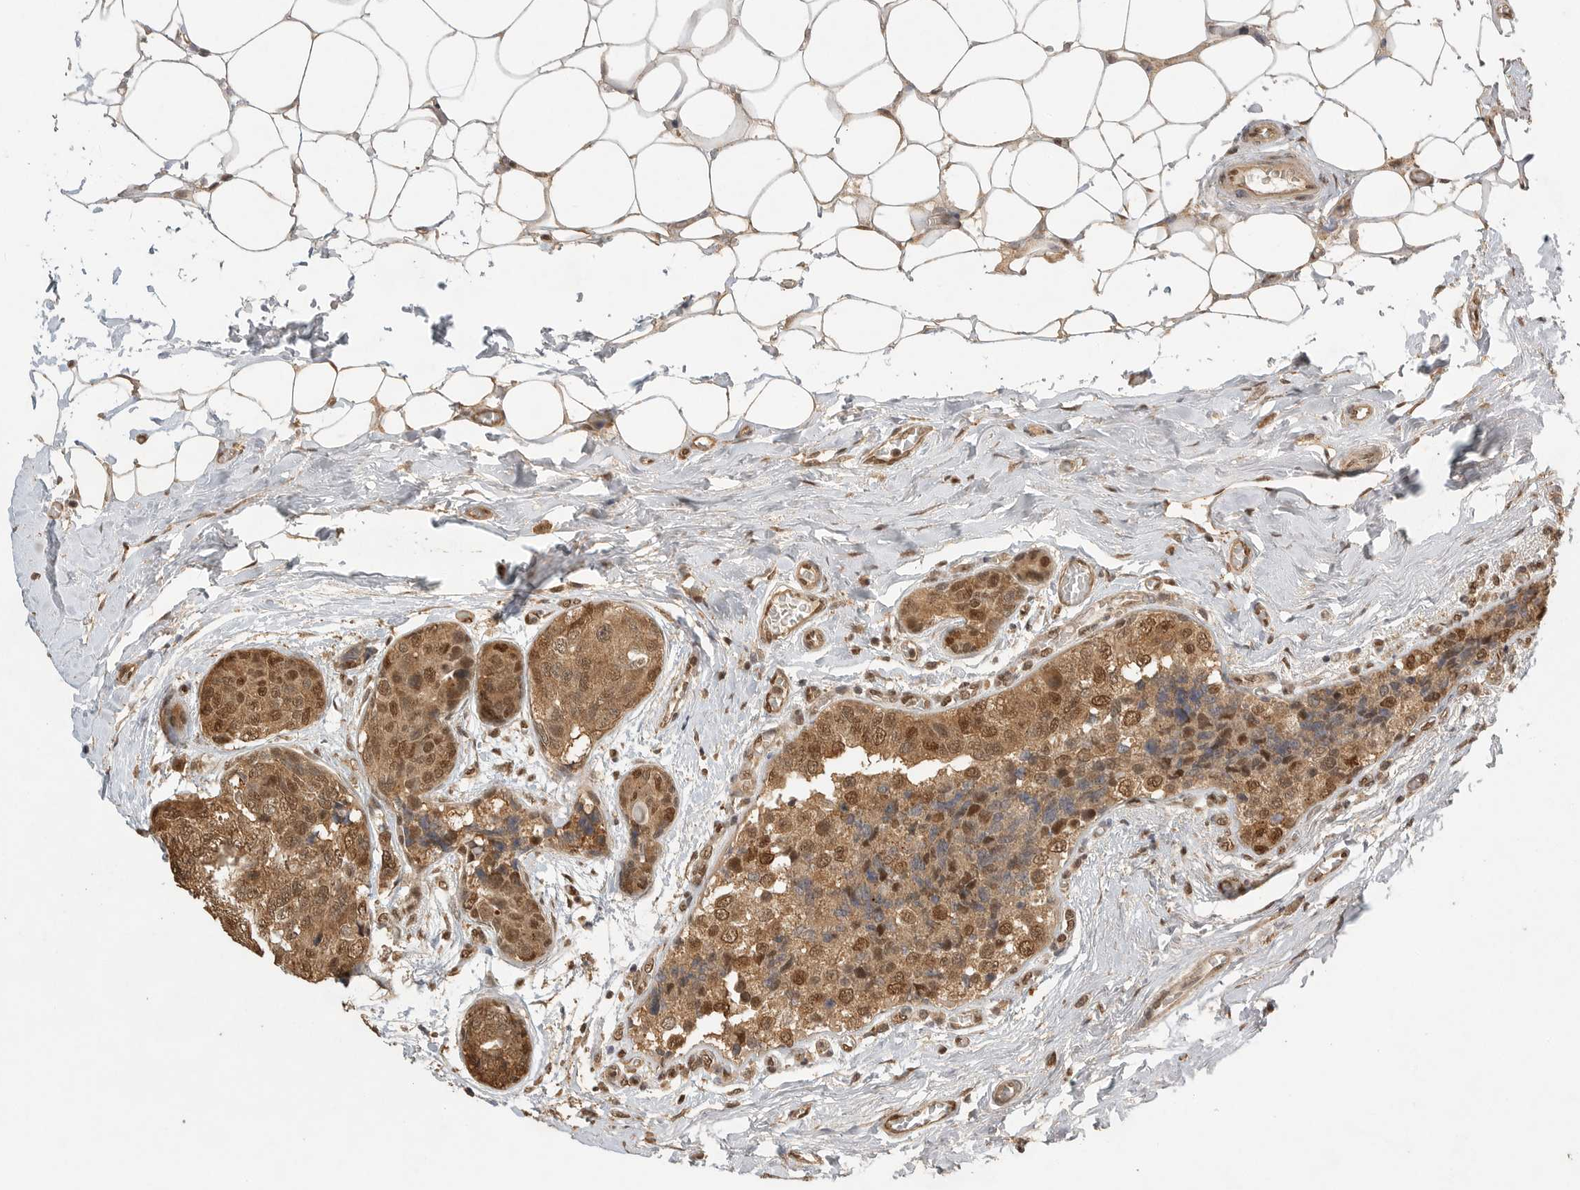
{"staining": {"intensity": "moderate", "quantity": ">75%", "location": "cytoplasmic/membranous,nuclear"}, "tissue": "breast cancer", "cell_type": "Tumor cells", "image_type": "cancer", "snomed": [{"axis": "morphology", "description": "Normal tissue, NOS"}, {"axis": "morphology", "description": "Duct carcinoma"}, {"axis": "topography", "description": "Breast"}], "caption": "Infiltrating ductal carcinoma (breast) stained with a protein marker demonstrates moderate staining in tumor cells.", "gene": "DFFA", "patient": {"sex": "female", "age": 43}}